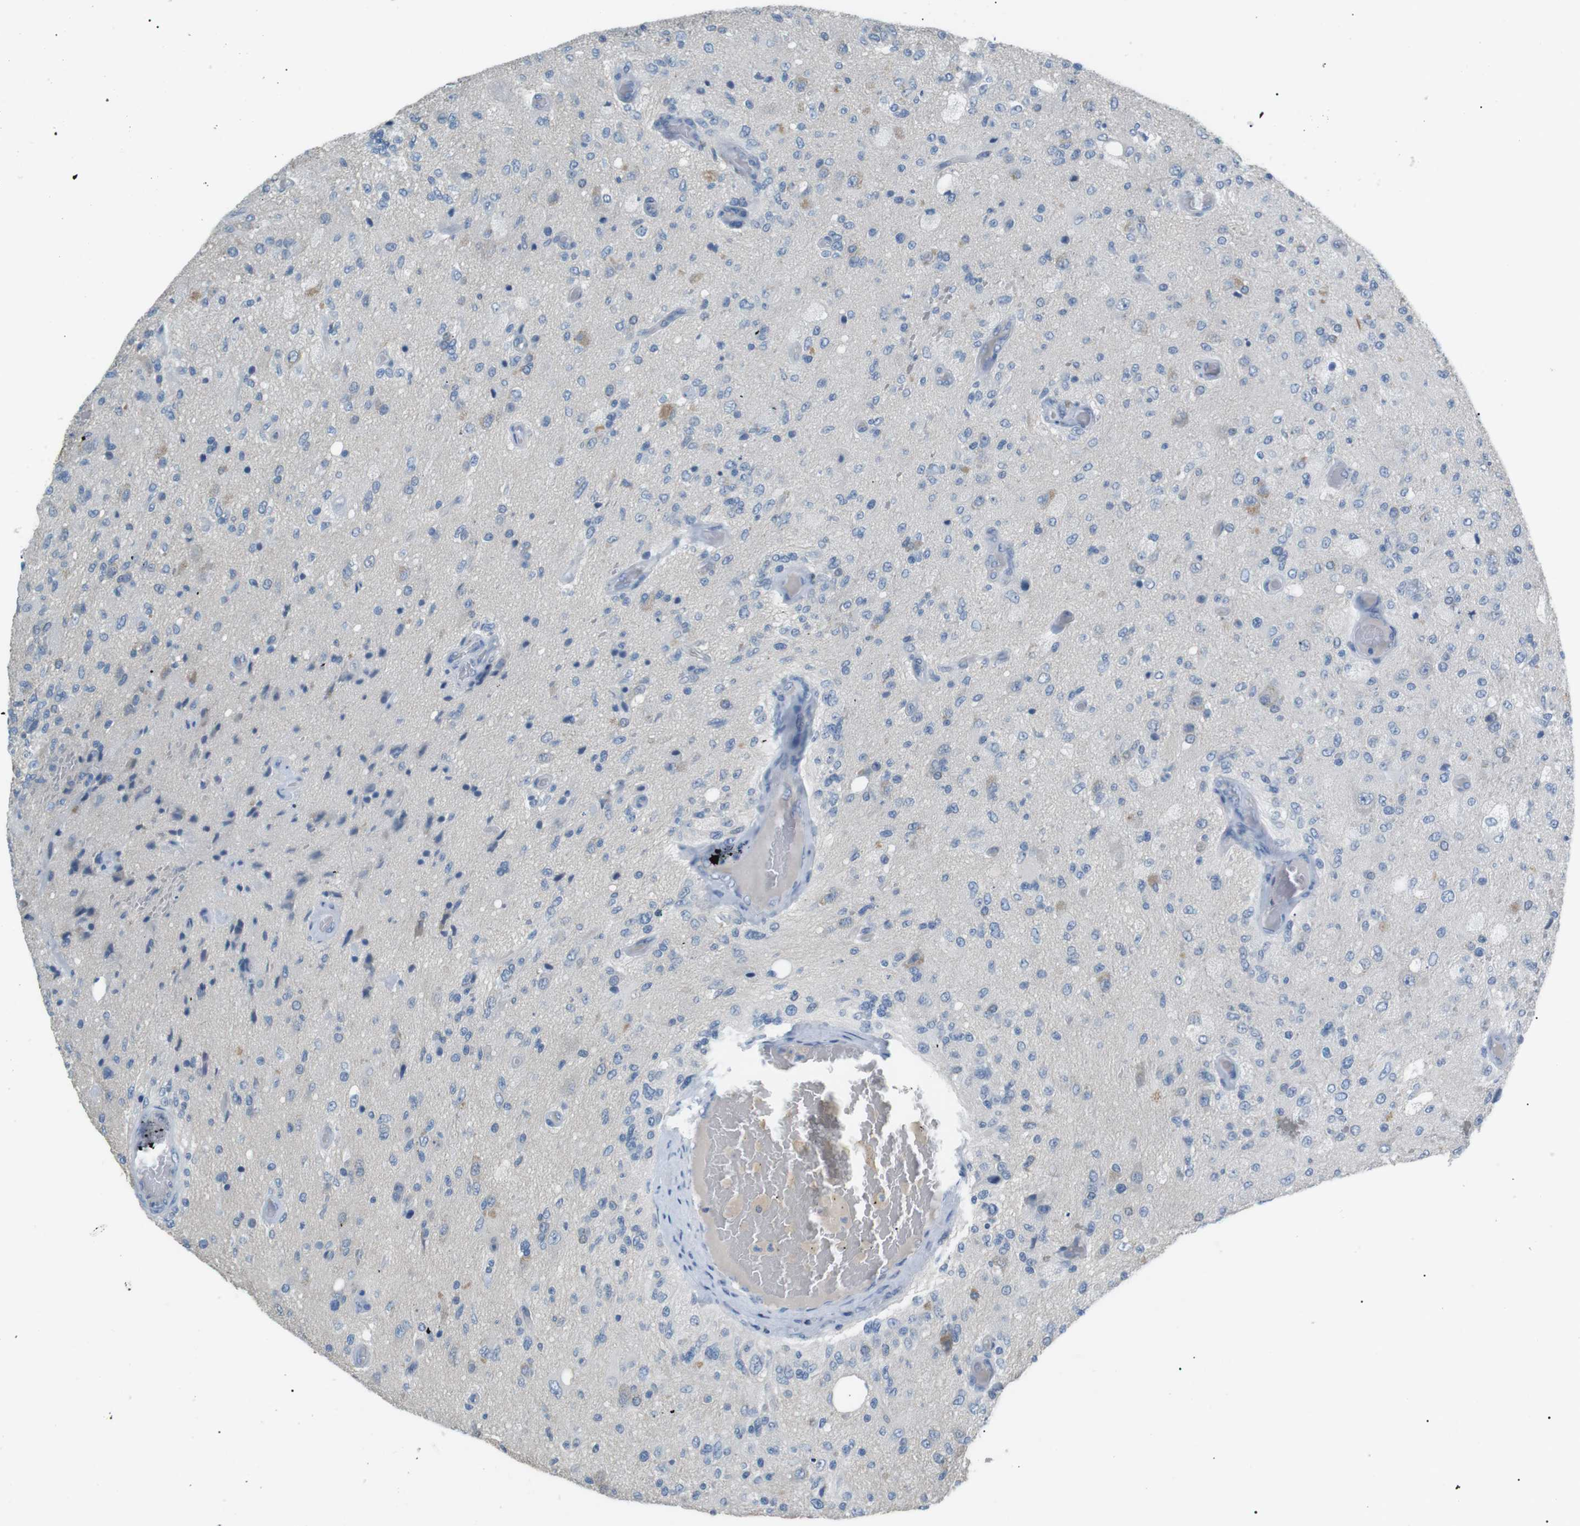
{"staining": {"intensity": "negative", "quantity": "none", "location": "none"}, "tissue": "glioma", "cell_type": "Tumor cells", "image_type": "cancer", "snomed": [{"axis": "morphology", "description": "Normal tissue, NOS"}, {"axis": "morphology", "description": "Glioma, malignant, High grade"}, {"axis": "topography", "description": "Cerebral cortex"}], "caption": "Tumor cells are negative for brown protein staining in glioma.", "gene": "CDH26", "patient": {"sex": "male", "age": 77}}